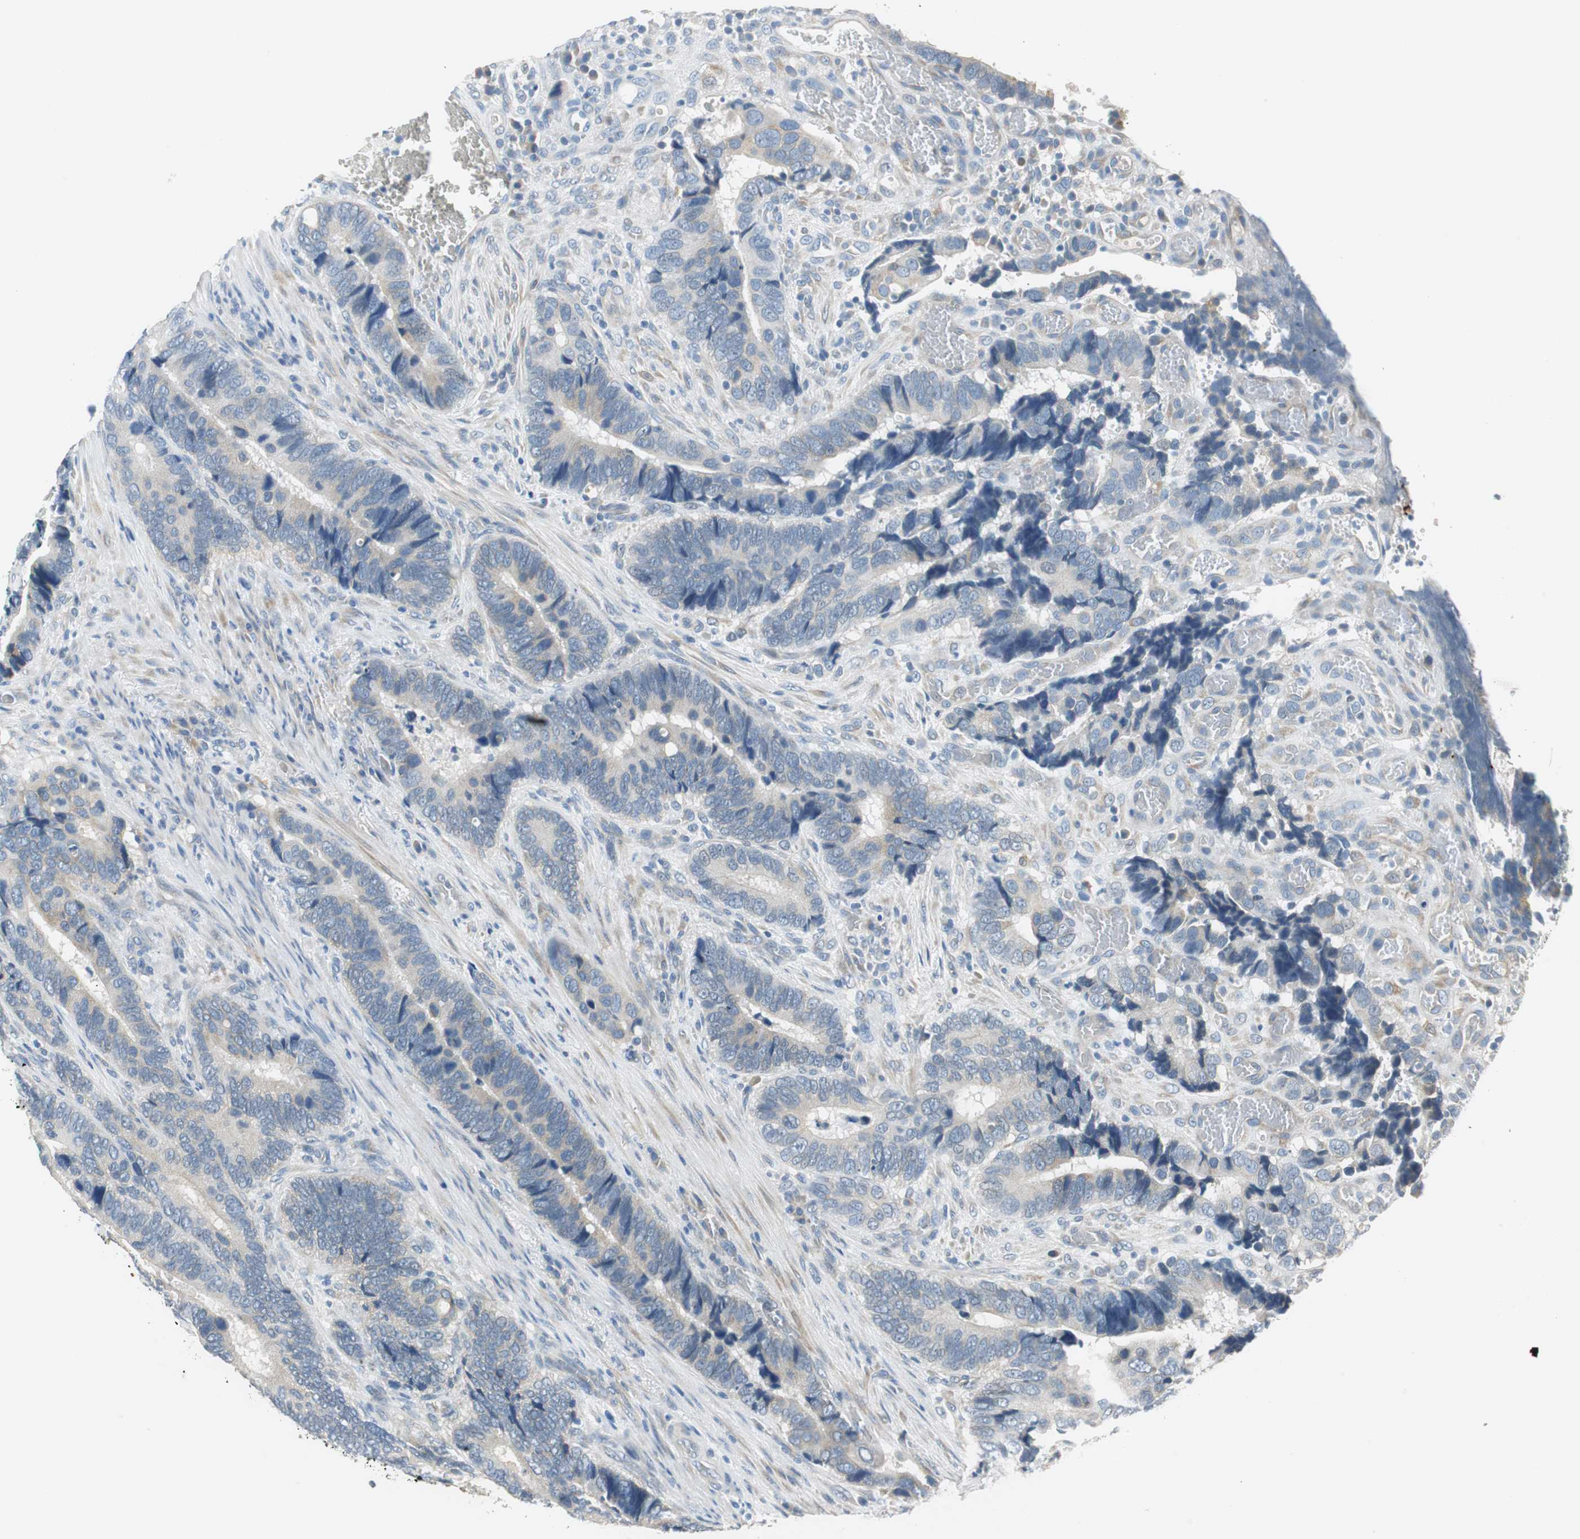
{"staining": {"intensity": "negative", "quantity": "none", "location": "none"}, "tissue": "colorectal cancer", "cell_type": "Tumor cells", "image_type": "cancer", "snomed": [{"axis": "morphology", "description": "Adenocarcinoma, NOS"}, {"axis": "topography", "description": "Colon"}], "caption": "This is an immunohistochemistry (IHC) photomicrograph of human colorectal adenocarcinoma. There is no staining in tumor cells.", "gene": "FADS2", "patient": {"sex": "male", "age": 72}}